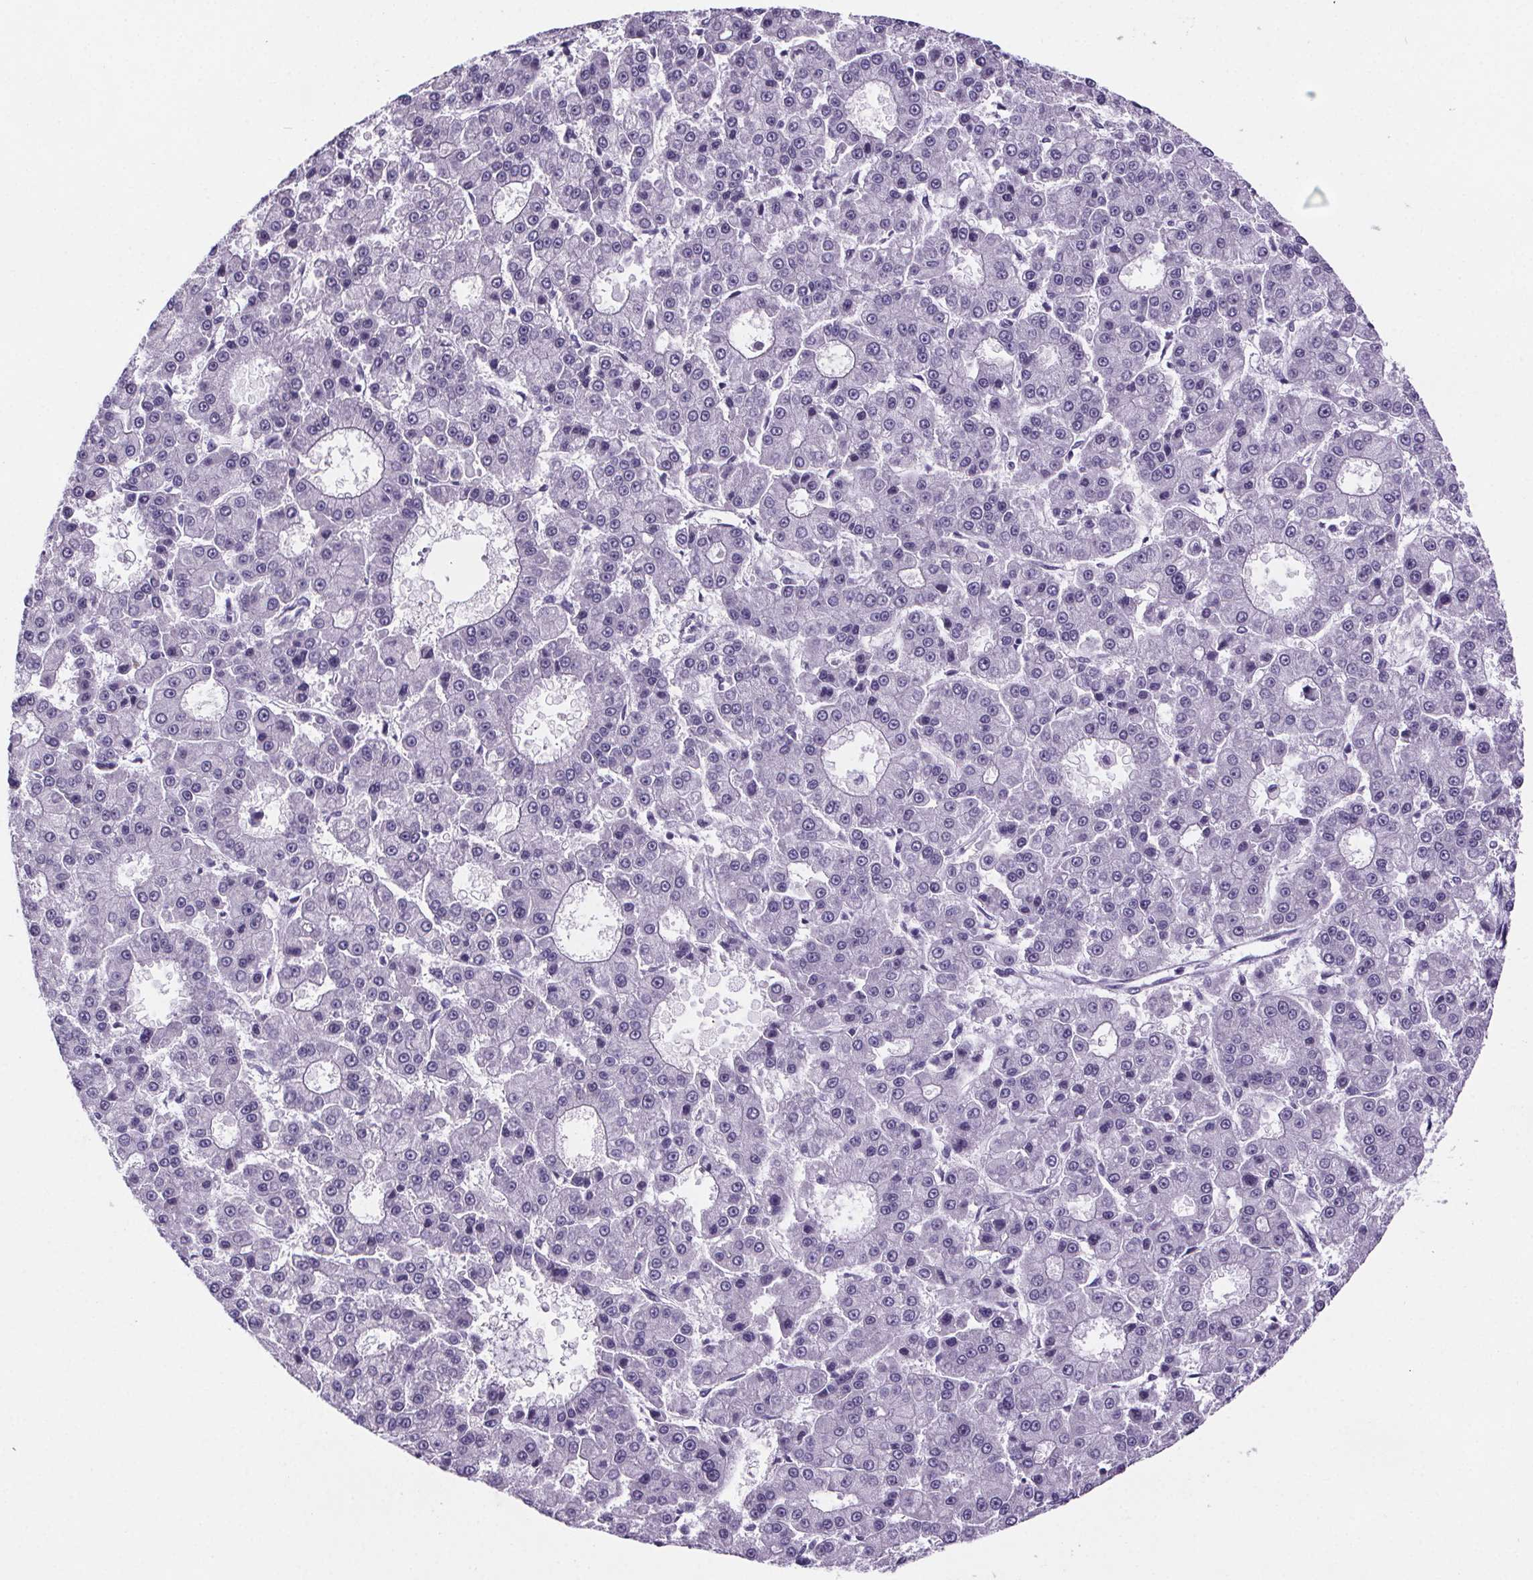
{"staining": {"intensity": "negative", "quantity": "none", "location": "none"}, "tissue": "liver cancer", "cell_type": "Tumor cells", "image_type": "cancer", "snomed": [{"axis": "morphology", "description": "Carcinoma, Hepatocellular, NOS"}, {"axis": "topography", "description": "Liver"}], "caption": "Immunohistochemistry of human liver hepatocellular carcinoma reveals no staining in tumor cells. (Immunohistochemistry (ihc), brightfield microscopy, high magnification).", "gene": "CUBN", "patient": {"sex": "male", "age": 70}}